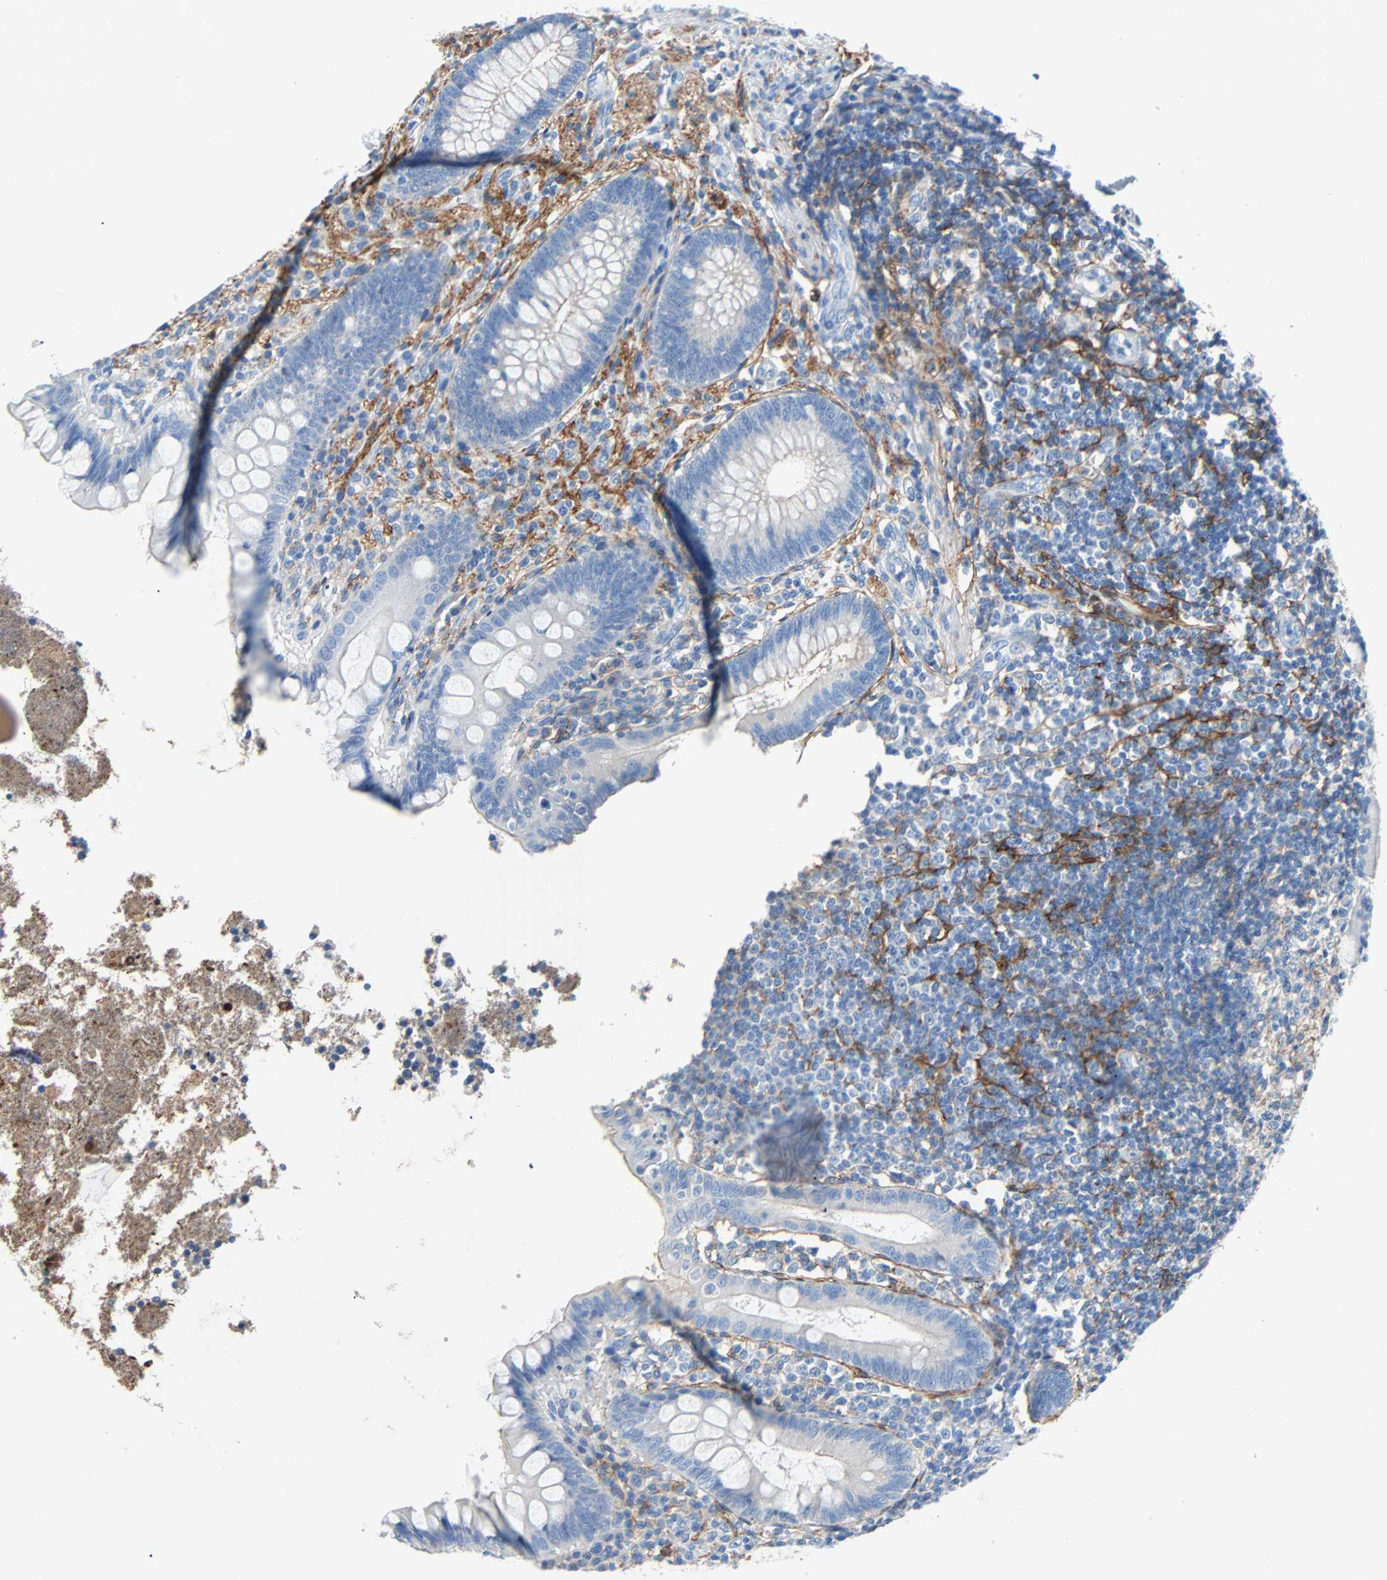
{"staining": {"intensity": "negative", "quantity": "none", "location": "none"}, "tissue": "appendix", "cell_type": "Glandular cells", "image_type": "normal", "snomed": [{"axis": "morphology", "description": "Normal tissue, NOS"}, {"axis": "topography", "description": "Appendix"}], "caption": "The image shows no significant expression in glandular cells of appendix. (Brightfield microscopy of DAB immunohistochemistry at high magnification).", "gene": "PDPN", "patient": {"sex": "female", "age": 66}}